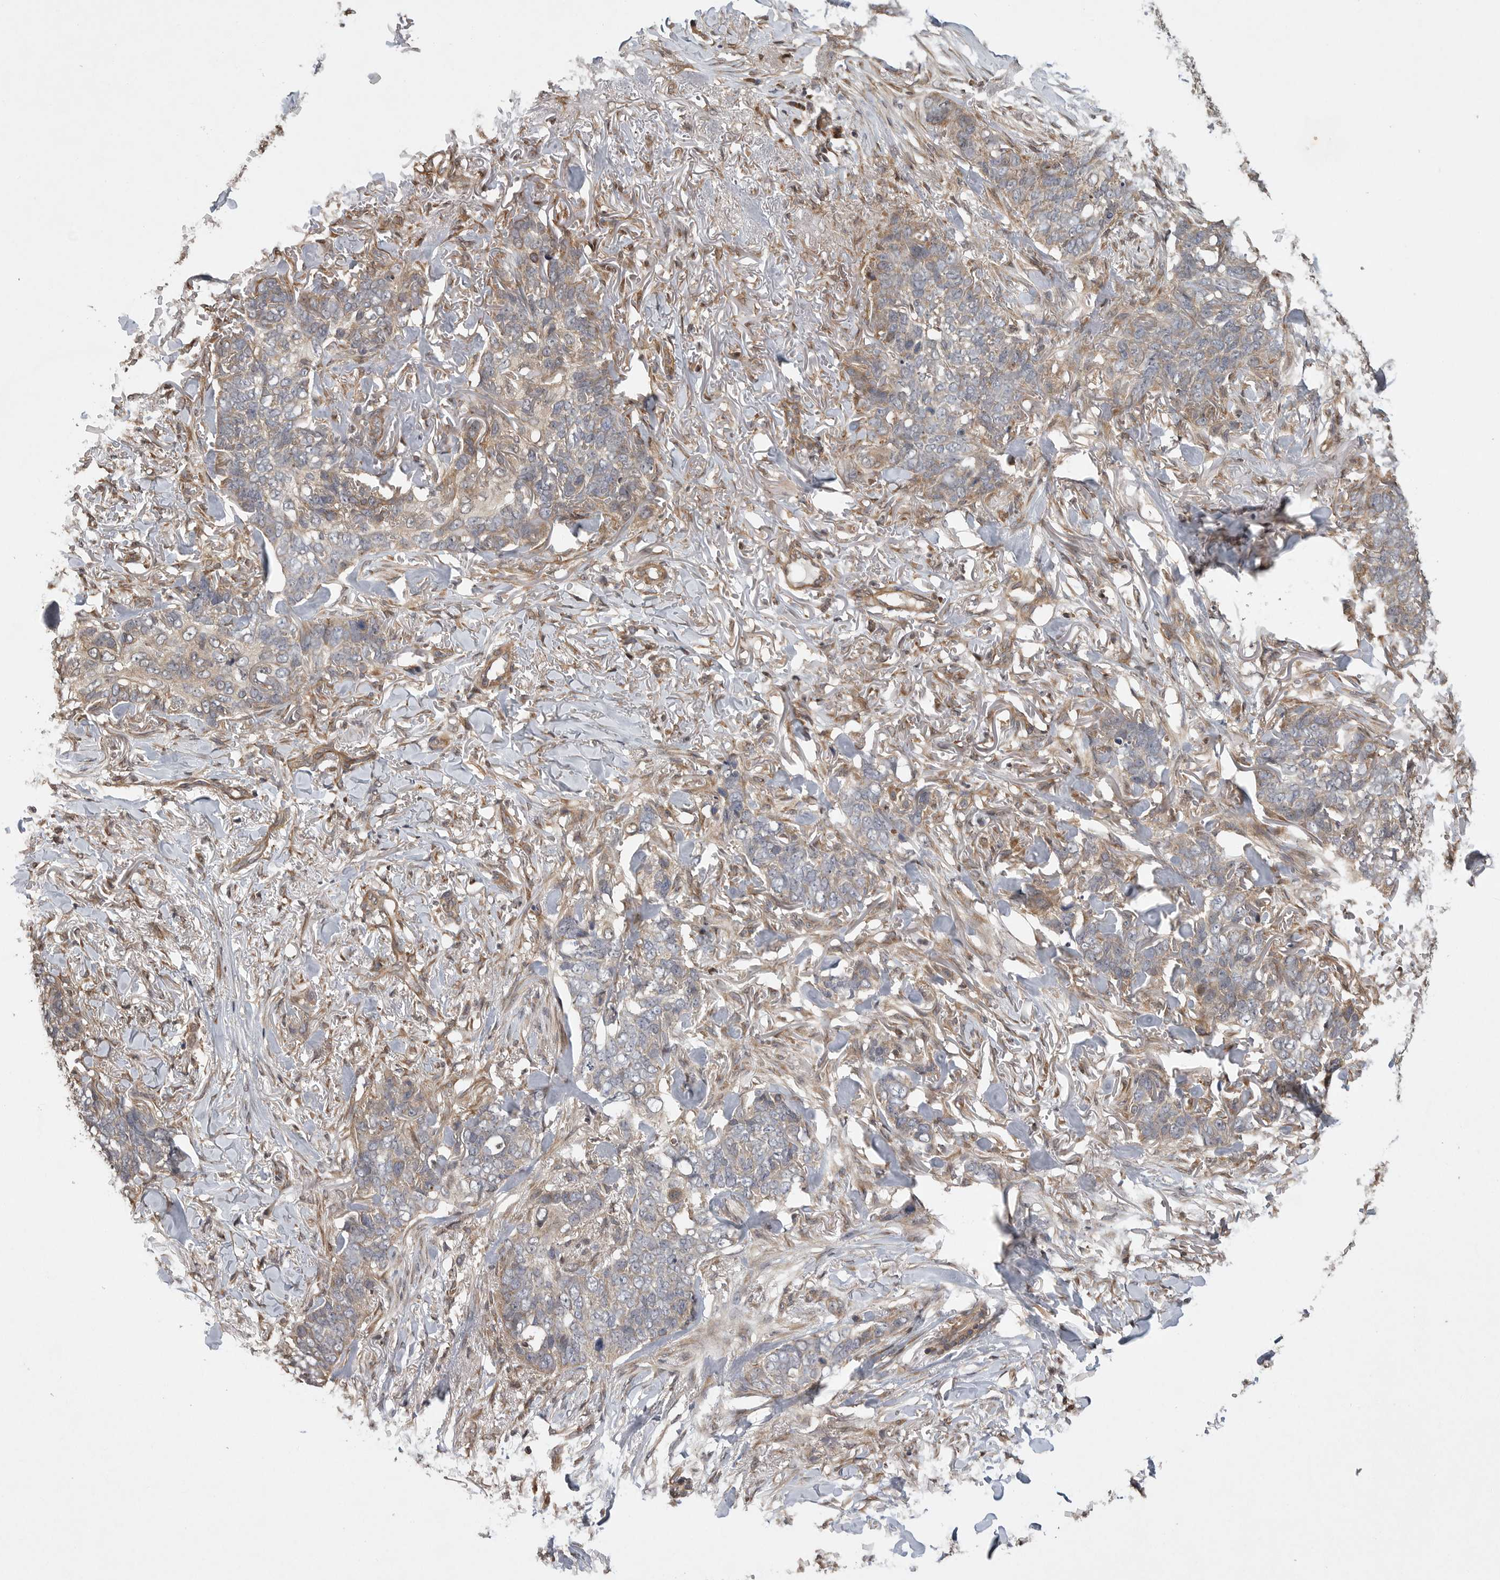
{"staining": {"intensity": "weak", "quantity": "25%-75%", "location": "cytoplasmic/membranous"}, "tissue": "skin cancer", "cell_type": "Tumor cells", "image_type": "cancer", "snomed": [{"axis": "morphology", "description": "Normal tissue, NOS"}, {"axis": "morphology", "description": "Basal cell carcinoma"}, {"axis": "topography", "description": "Skin"}], "caption": "Skin cancer stained for a protein demonstrates weak cytoplasmic/membranous positivity in tumor cells.", "gene": "EDEM3", "patient": {"sex": "male", "age": 77}}